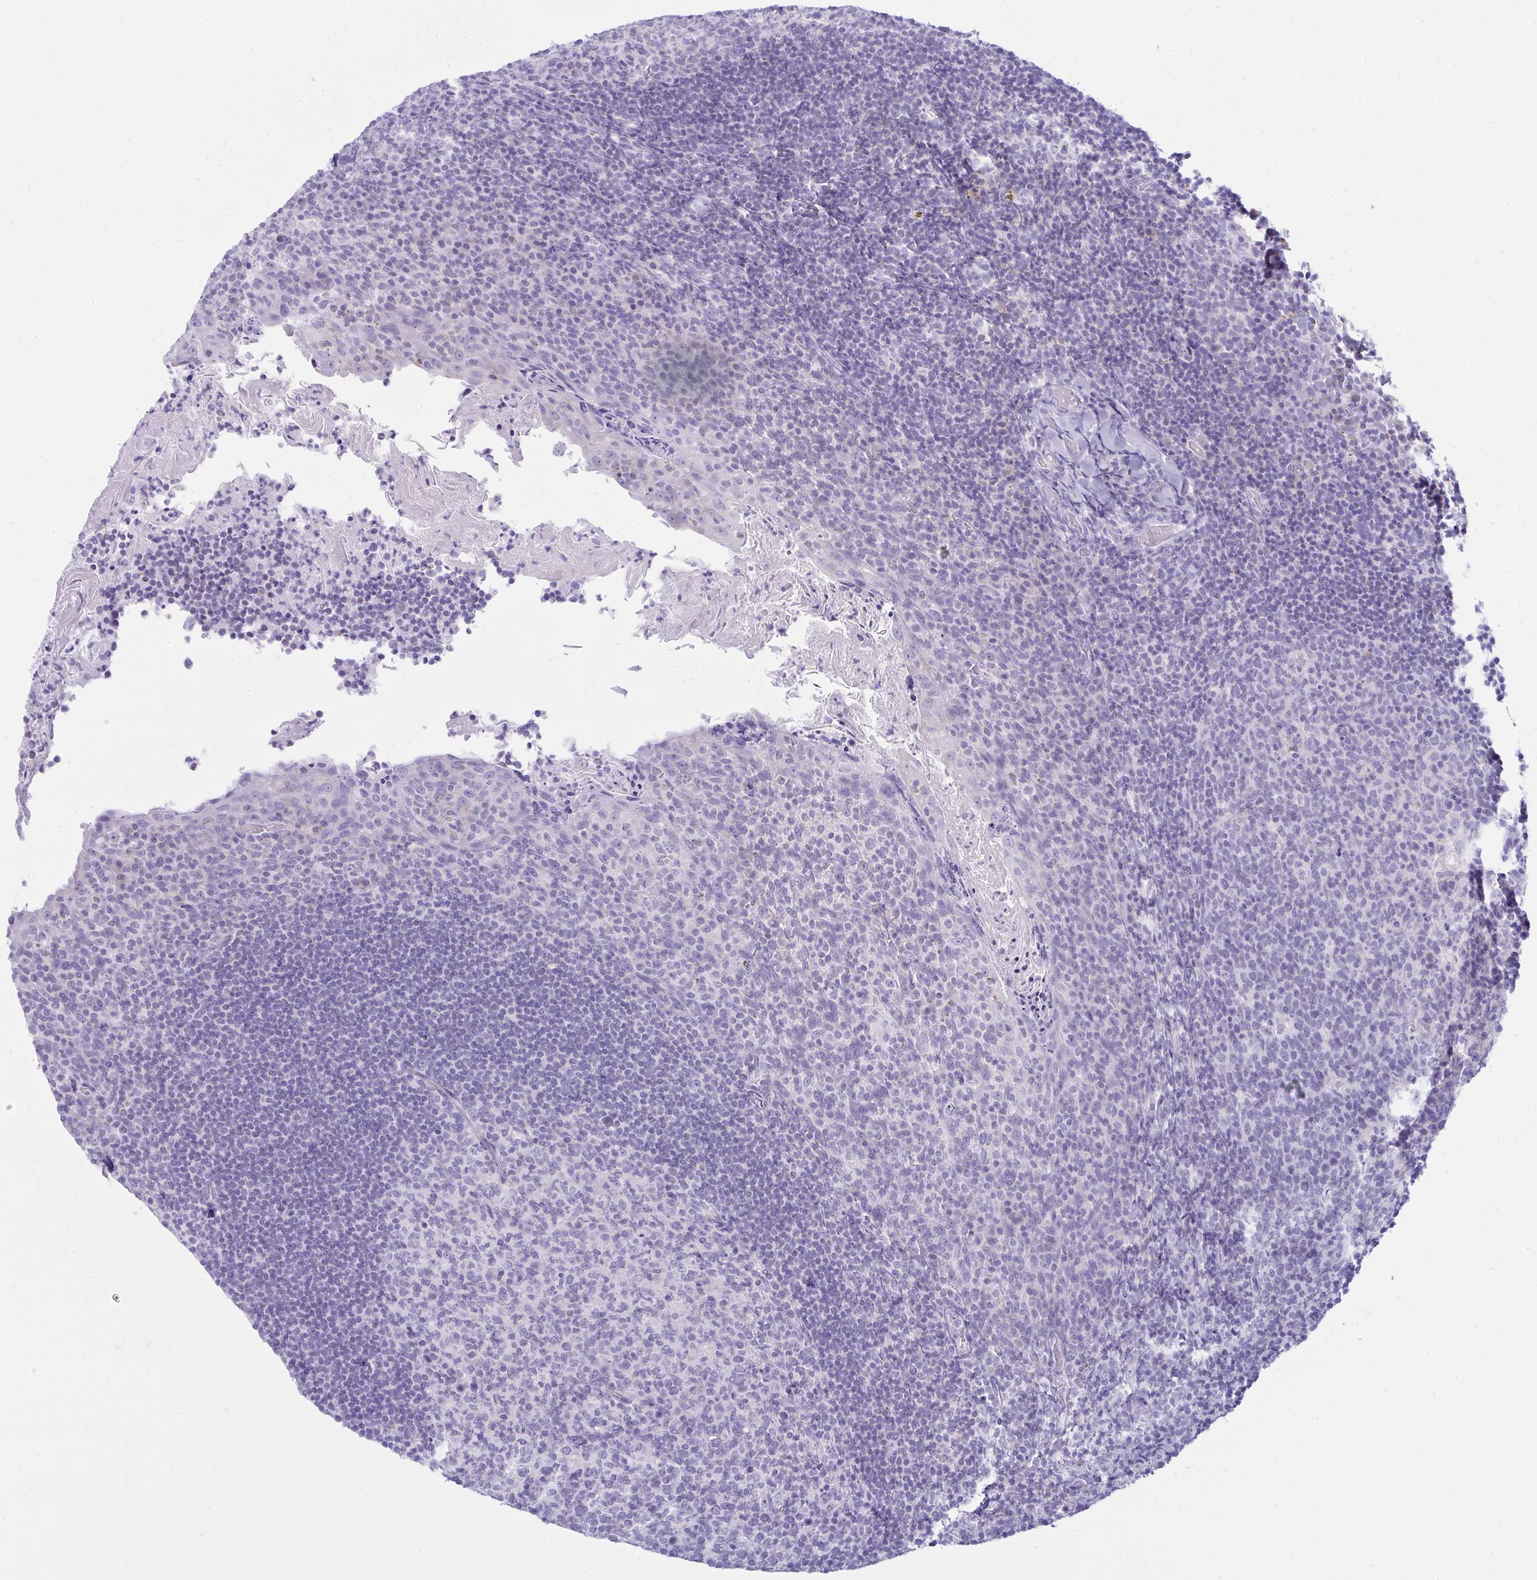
{"staining": {"intensity": "negative", "quantity": "none", "location": "none"}, "tissue": "tonsil", "cell_type": "Germinal center cells", "image_type": "normal", "snomed": [{"axis": "morphology", "description": "Normal tissue, NOS"}, {"axis": "topography", "description": "Tonsil"}], "caption": "Histopathology image shows no significant protein staining in germinal center cells of normal tonsil.", "gene": "BBS1", "patient": {"sex": "female", "age": 10}}